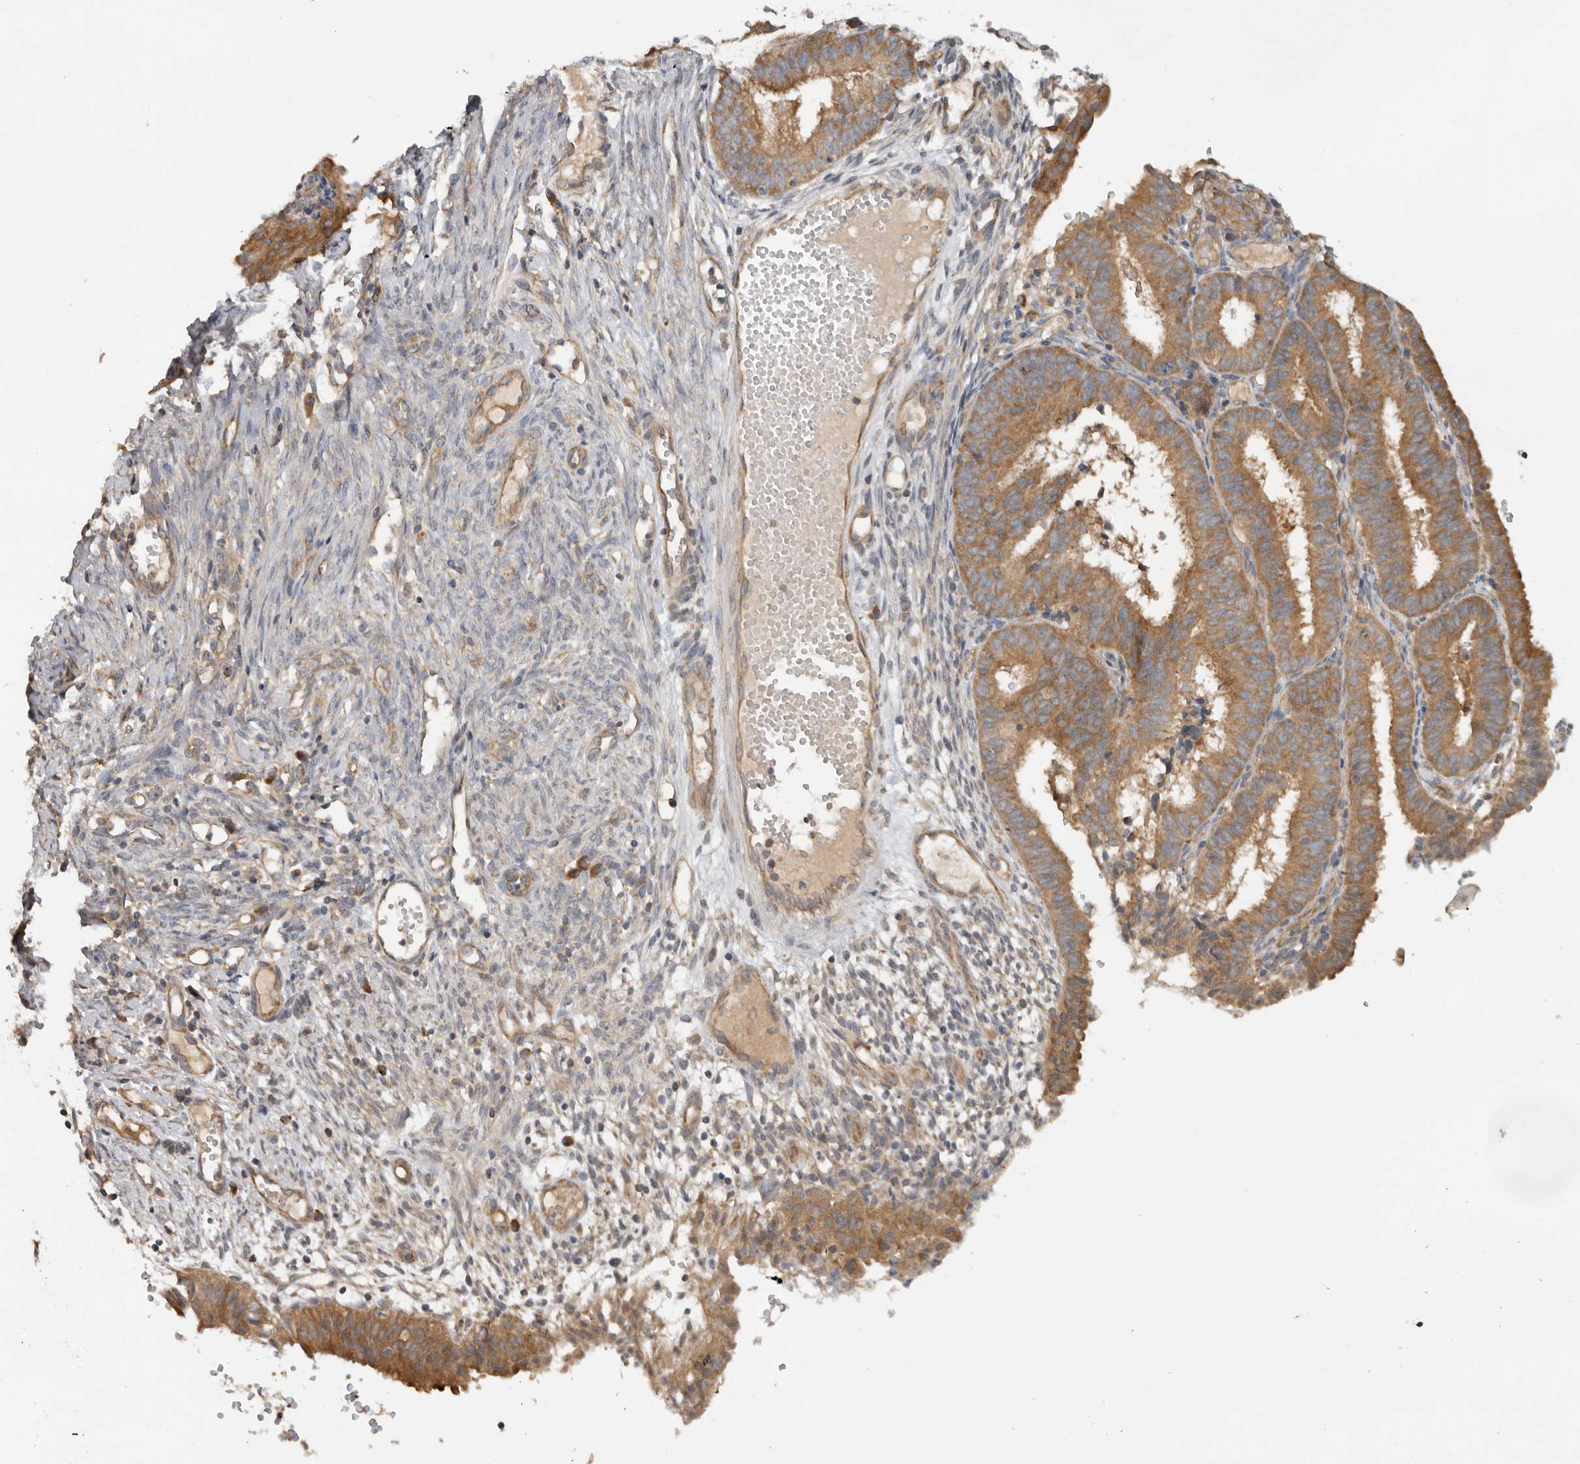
{"staining": {"intensity": "moderate", "quantity": ">75%", "location": "cytoplasmic/membranous"}, "tissue": "endometrial cancer", "cell_type": "Tumor cells", "image_type": "cancer", "snomed": [{"axis": "morphology", "description": "Adenocarcinoma, NOS"}, {"axis": "topography", "description": "Endometrium"}], "caption": "Immunohistochemical staining of endometrial cancer demonstrates moderate cytoplasmic/membranous protein expression in approximately >75% of tumor cells.", "gene": "PPP1R42", "patient": {"sex": "female", "age": 51}}